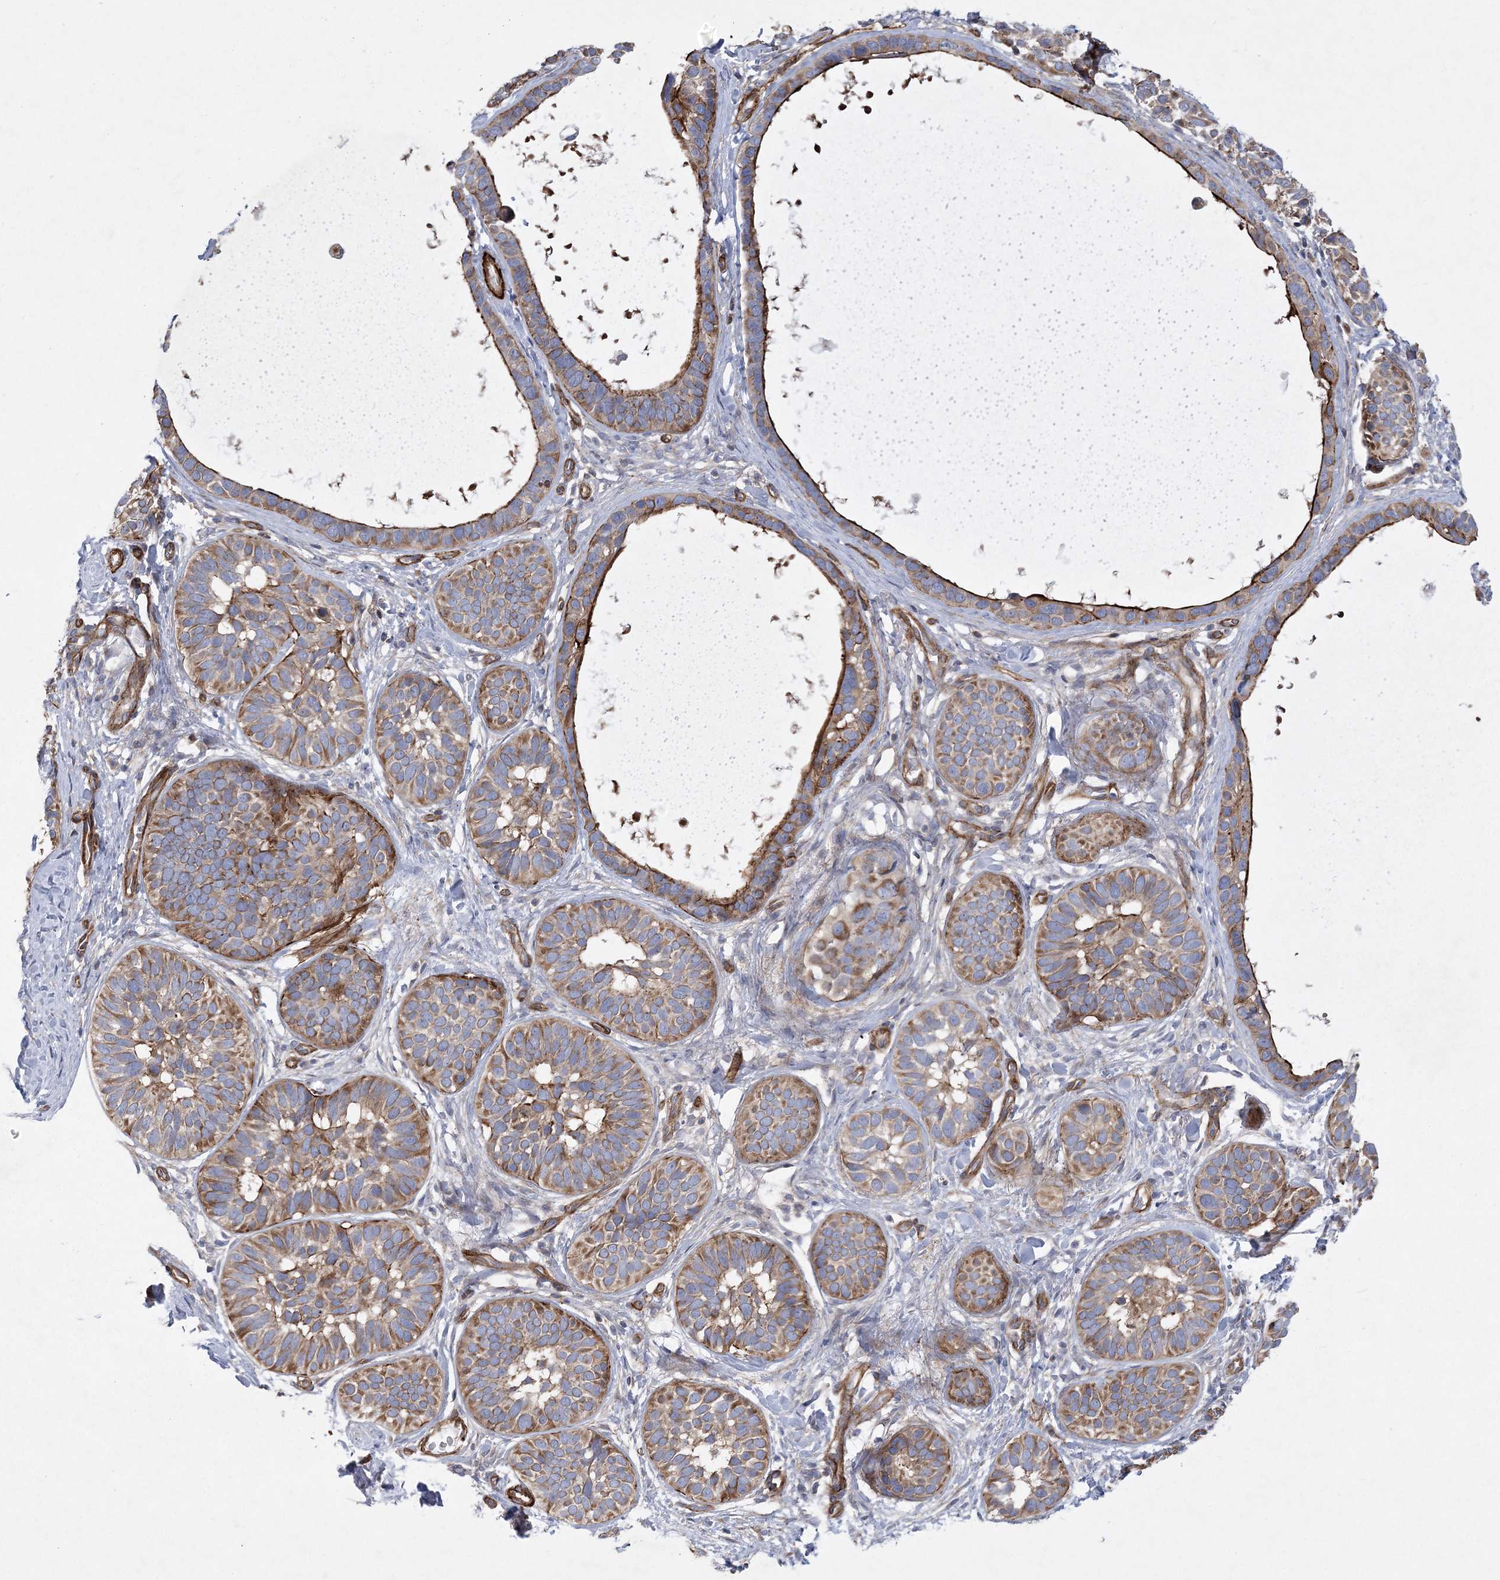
{"staining": {"intensity": "moderate", "quantity": ">75%", "location": "cytoplasmic/membranous"}, "tissue": "skin cancer", "cell_type": "Tumor cells", "image_type": "cancer", "snomed": [{"axis": "morphology", "description": "Basal cell carcinoma"}, {"axis": "topography", "description": "Skin"}], "caption": "Skin cancer (basal cell carcinoma) tissue exhibits moderate cytoplasmic/membranous expression in about >75% of tumor cells, visualized by immunohistochemistry.", "gene": "ARSJ", "patient": {"sex": "male", "age": 62}}